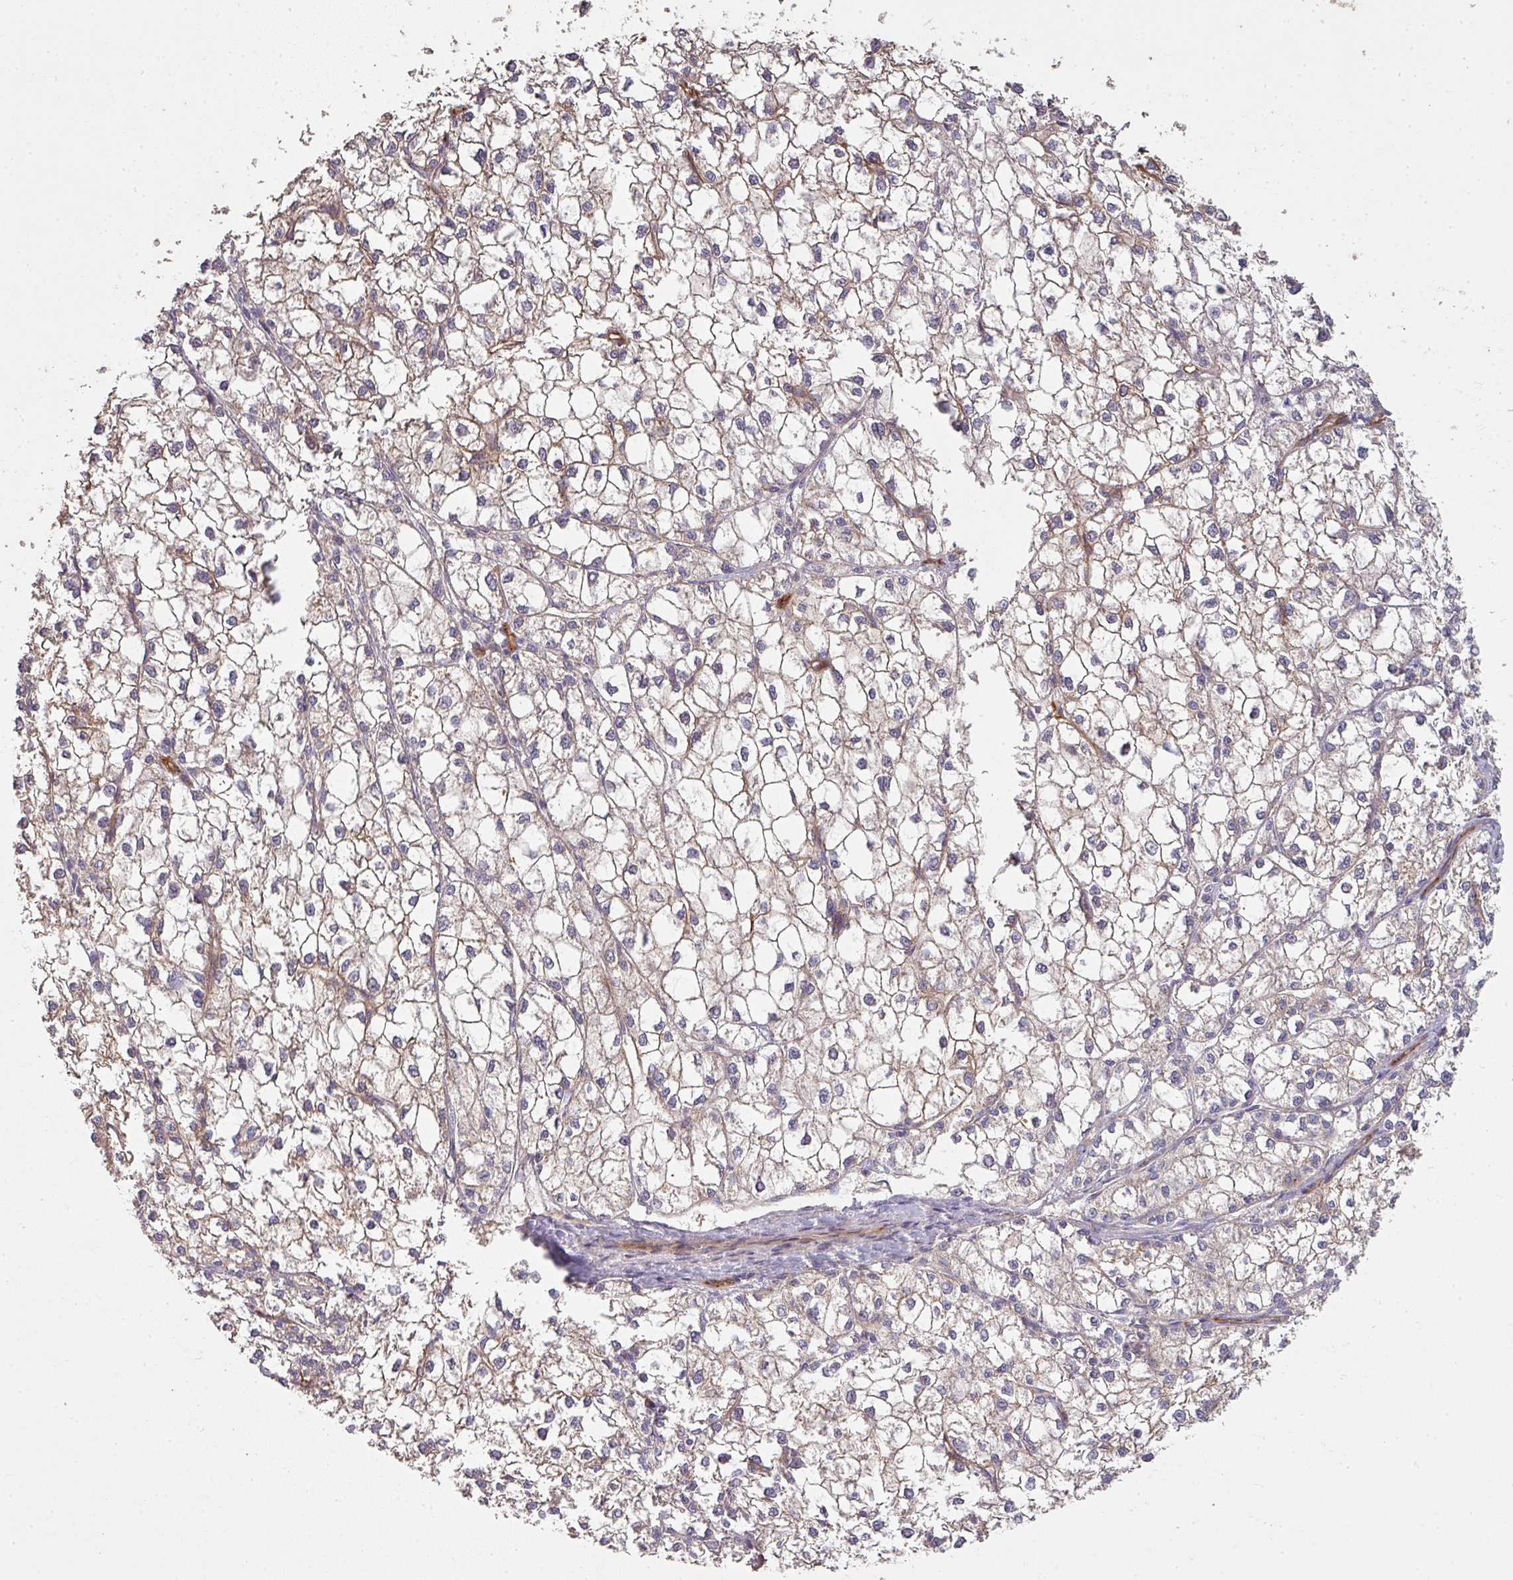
{"staining": {"intensity": "negative", "quantity": "none", "location": "none"}, "tissue": "liver cancer", "cell_type": "Tumor cells", "image_type": "cancer", "snomed": [{"axis": "morphology", "description": "Carcinoma, Hepatocellular, NOS"}, {"axis": "topography", "description": "Liver"}], "caption": "Image shows no protein expression in tumor cells of liver hepatocellular carcinoma tissue.", "gene": "PCDH1", "patient": {"sex": "female", "age": 43}}